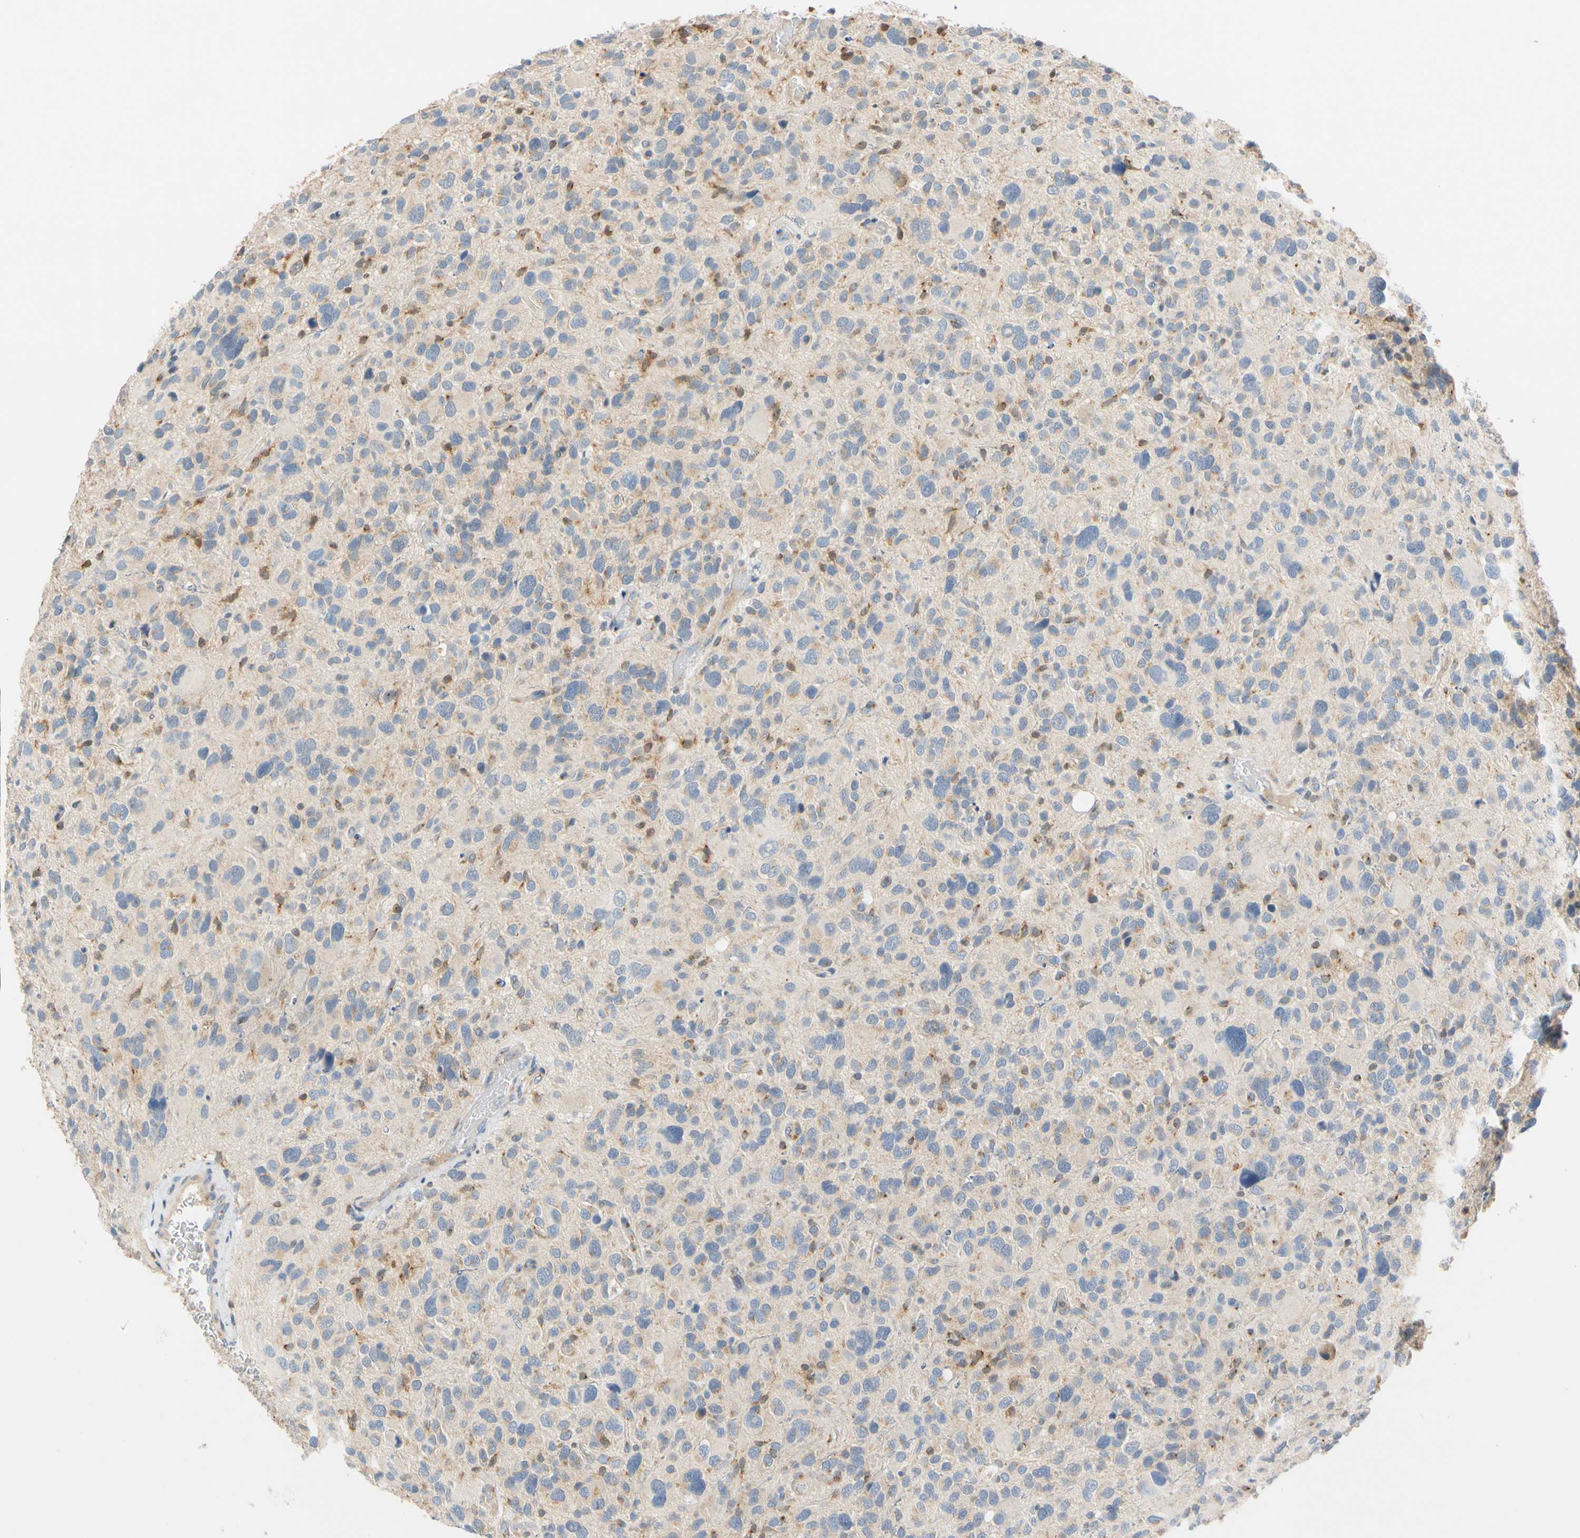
{"staining": {"intensity": "moderate", "quantity": "<25%", "location": "cytoplasmic/membranous"}, "tissue": "glioma", "cell_type": "Tumor cells", "image_type": "cancer", "snomed": [{"axis": "morphology", "description": "Glioma, malignant, High grade"}, {"axis": "topography", "description": "Brain"}], "caption": "IHC histopathology image of human high-grade glioma (malignant) stained for a protein (brown), which reveals low levels of moderate cytoplasmic/membranous positivity in about <25% of tumor cells.", "gene": "GPSM2", "patient": {"sex": "male", "age": 48}}